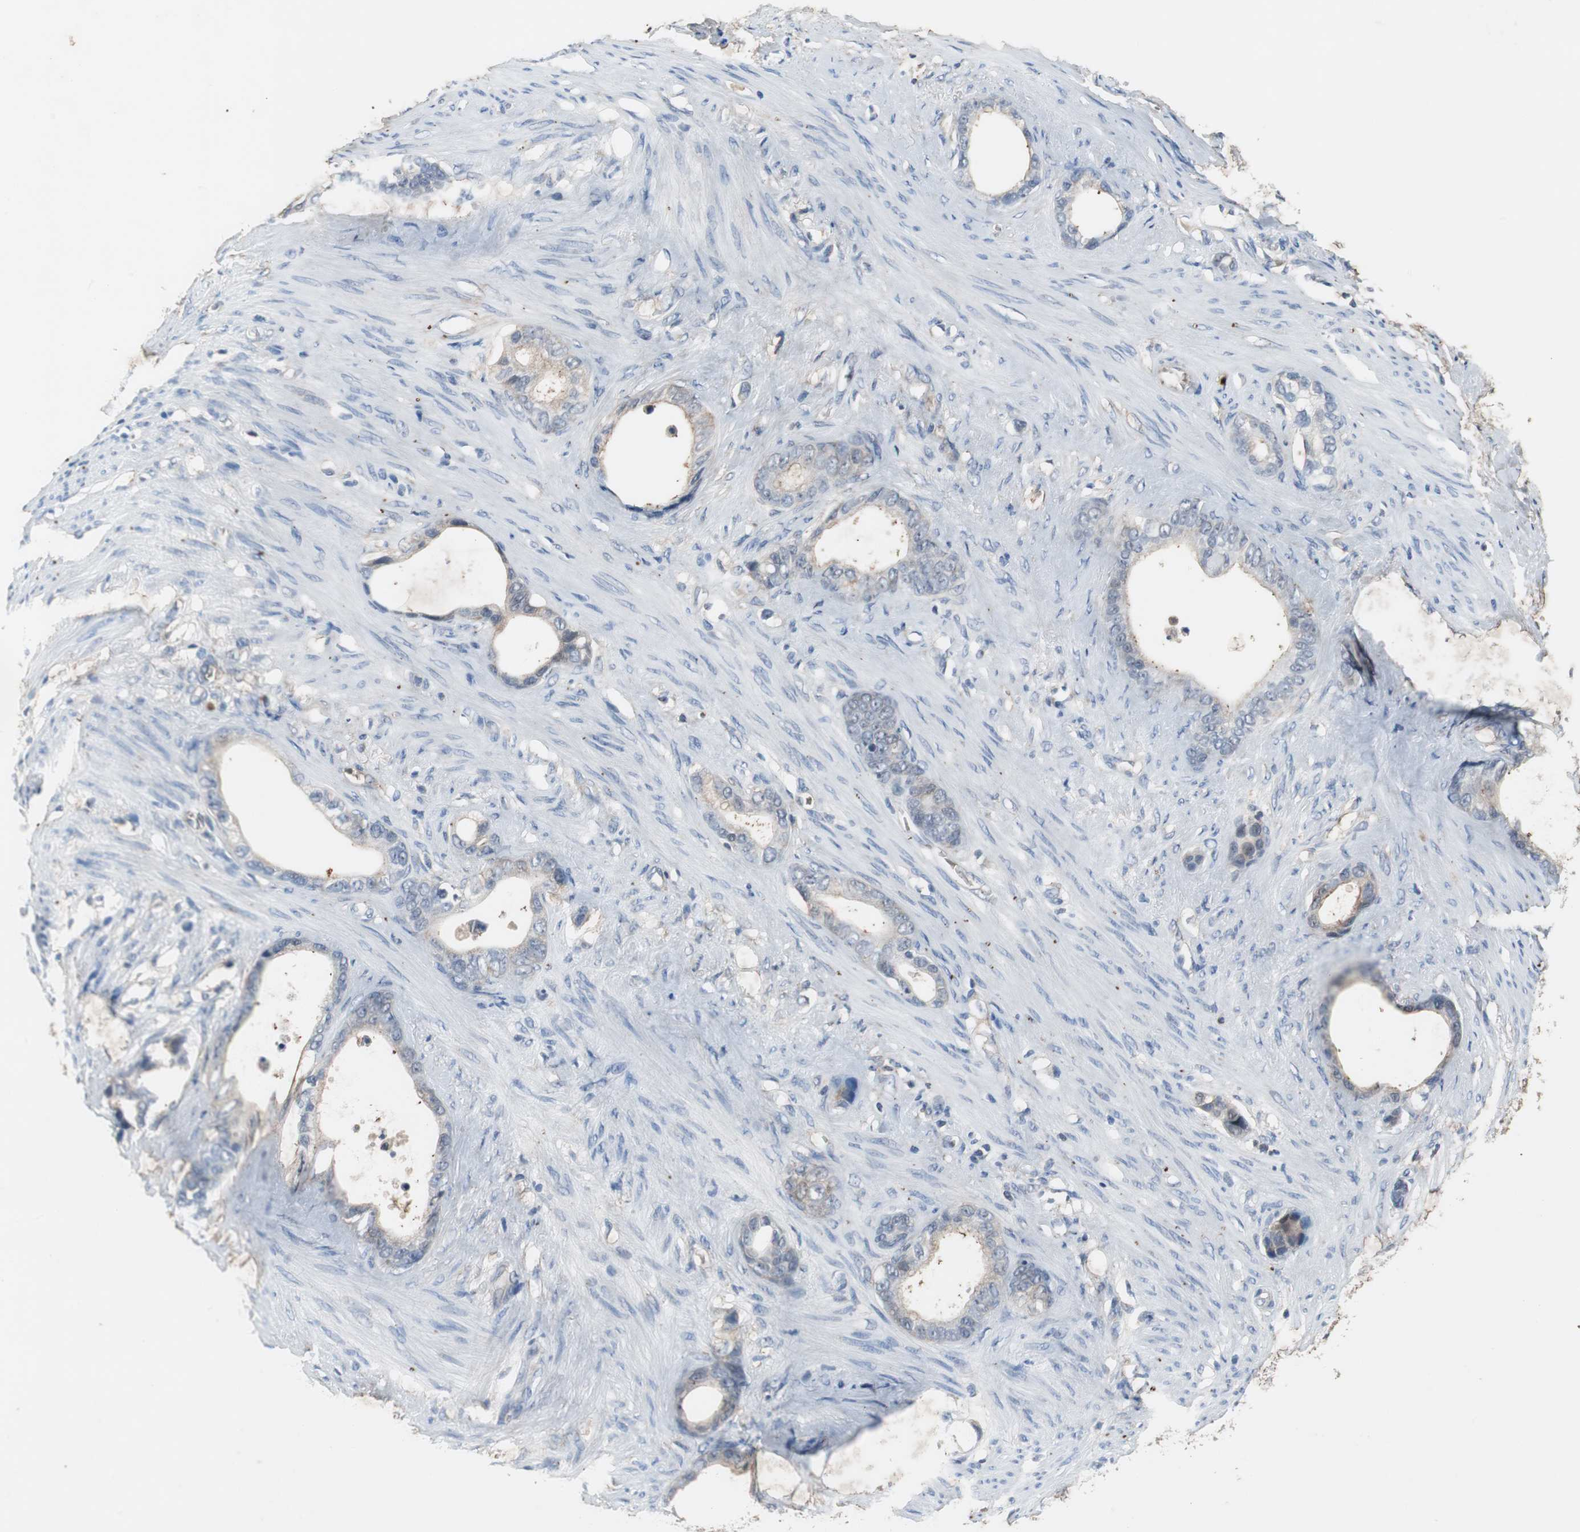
{"staining": {"intensity": "weak", "quantity": "<25%", "location": "cytoplasmic/membranous"}, "tissue": "stomach cancer", "cell_type": "Tumor cells", "image_type": "cancer", "snomed": [{"axis": "morphology", "description": "Adenocarcinoma, NOS"}, {"axis": "topography", "description": "Stomach"}], "caption": "A photomicrograph of human stomach adenocarcinoma is negative for staining in tumor cells.", "gene": "CALB2", "patient": {"sex": "female", "age": 75}}